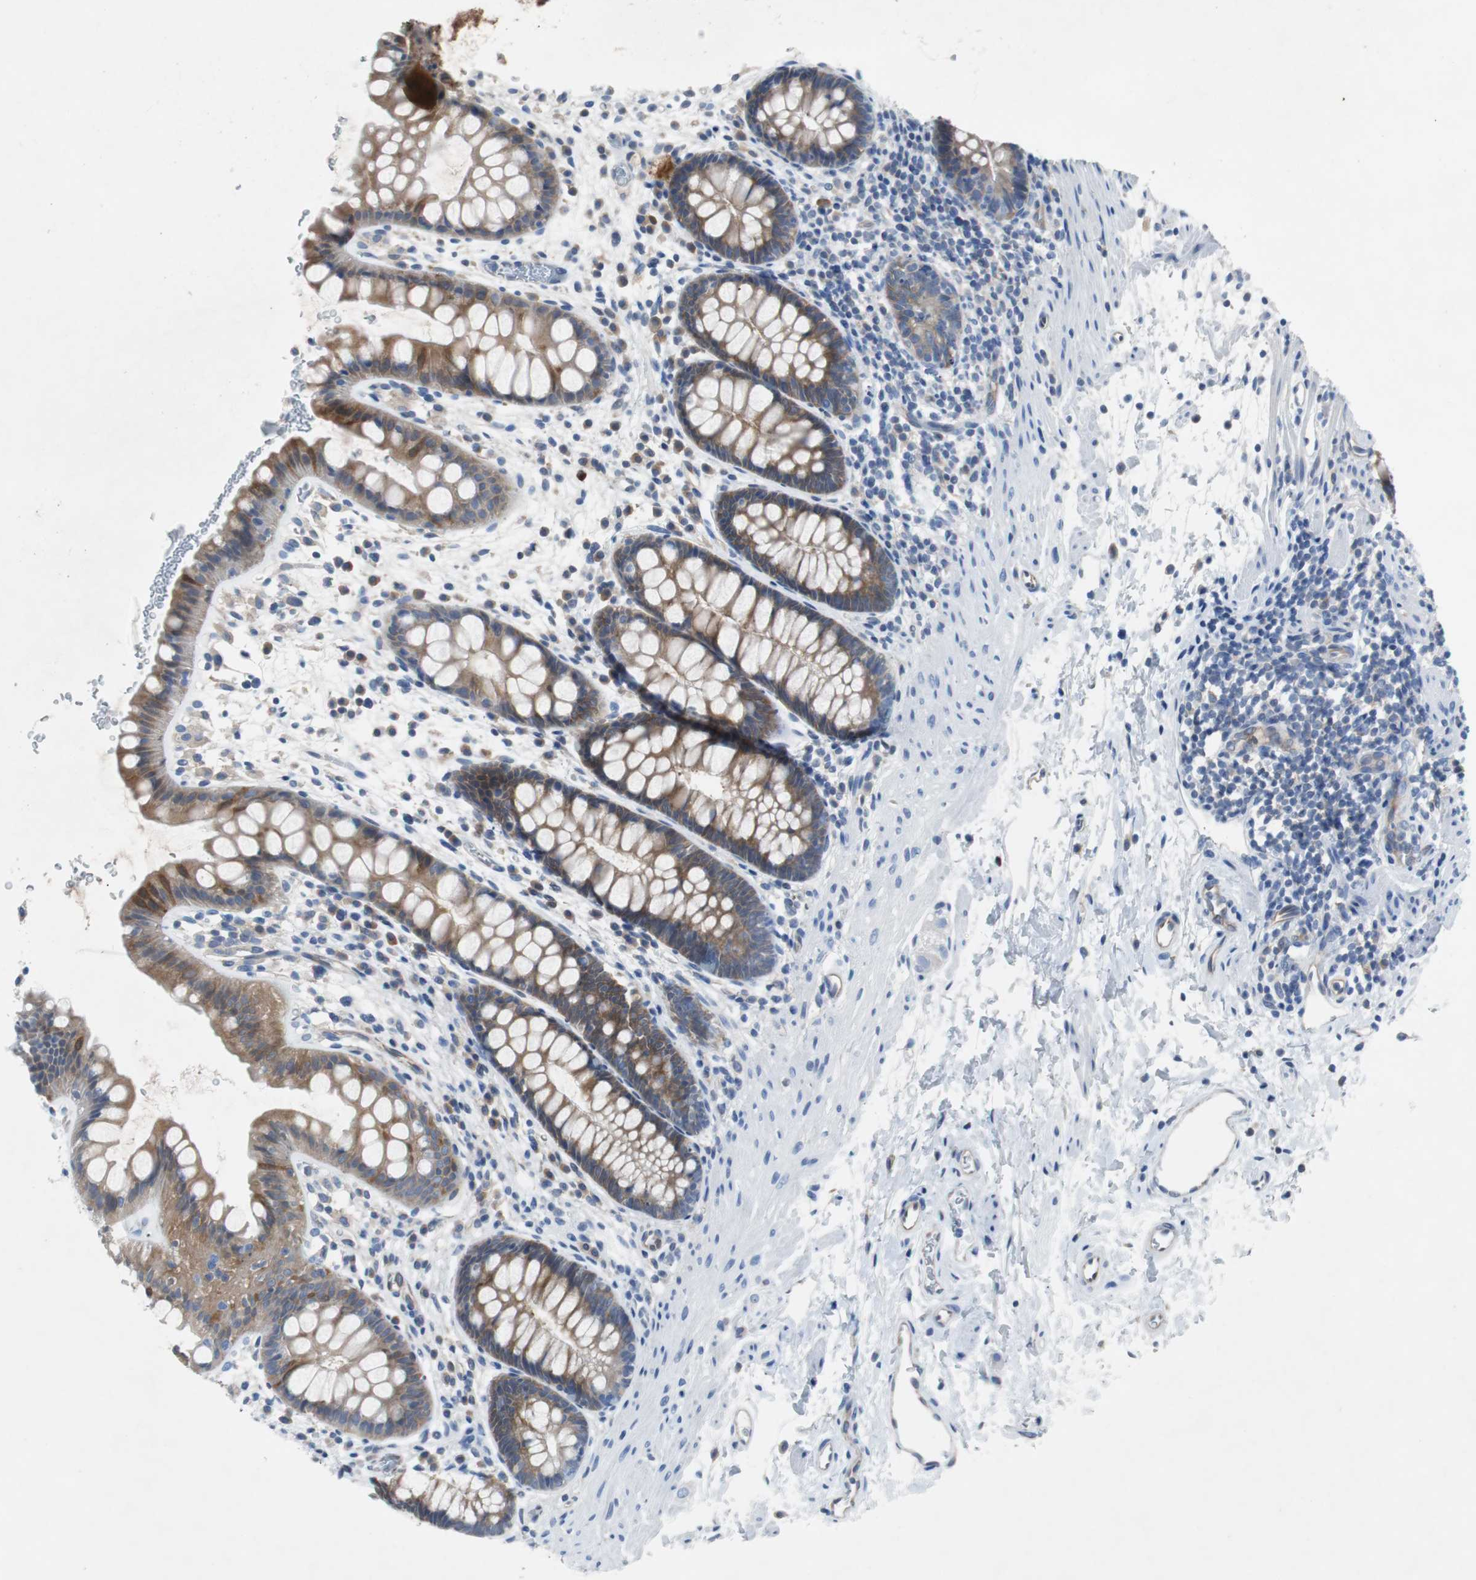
{"staining": {"intensity": "weak", "quantity": ">75%", "location": "cytoplasmic/membranous"}, "tissue": "rectum", "cell_type": "Glandular cells", "image_type": "normal", "snomed": [{"axis": "morphology", "description": "Normal tissue, NOS"}, {"axis": "topography", "description": "Rectum"}], "caption": "Immunohistochemical staining of normal rectum shows weak cytoplasmic/membranous protein staining in about >75% of glandular cells.", "gene": "EEF2K", "patient": {"sex": "female", "age": 24}}